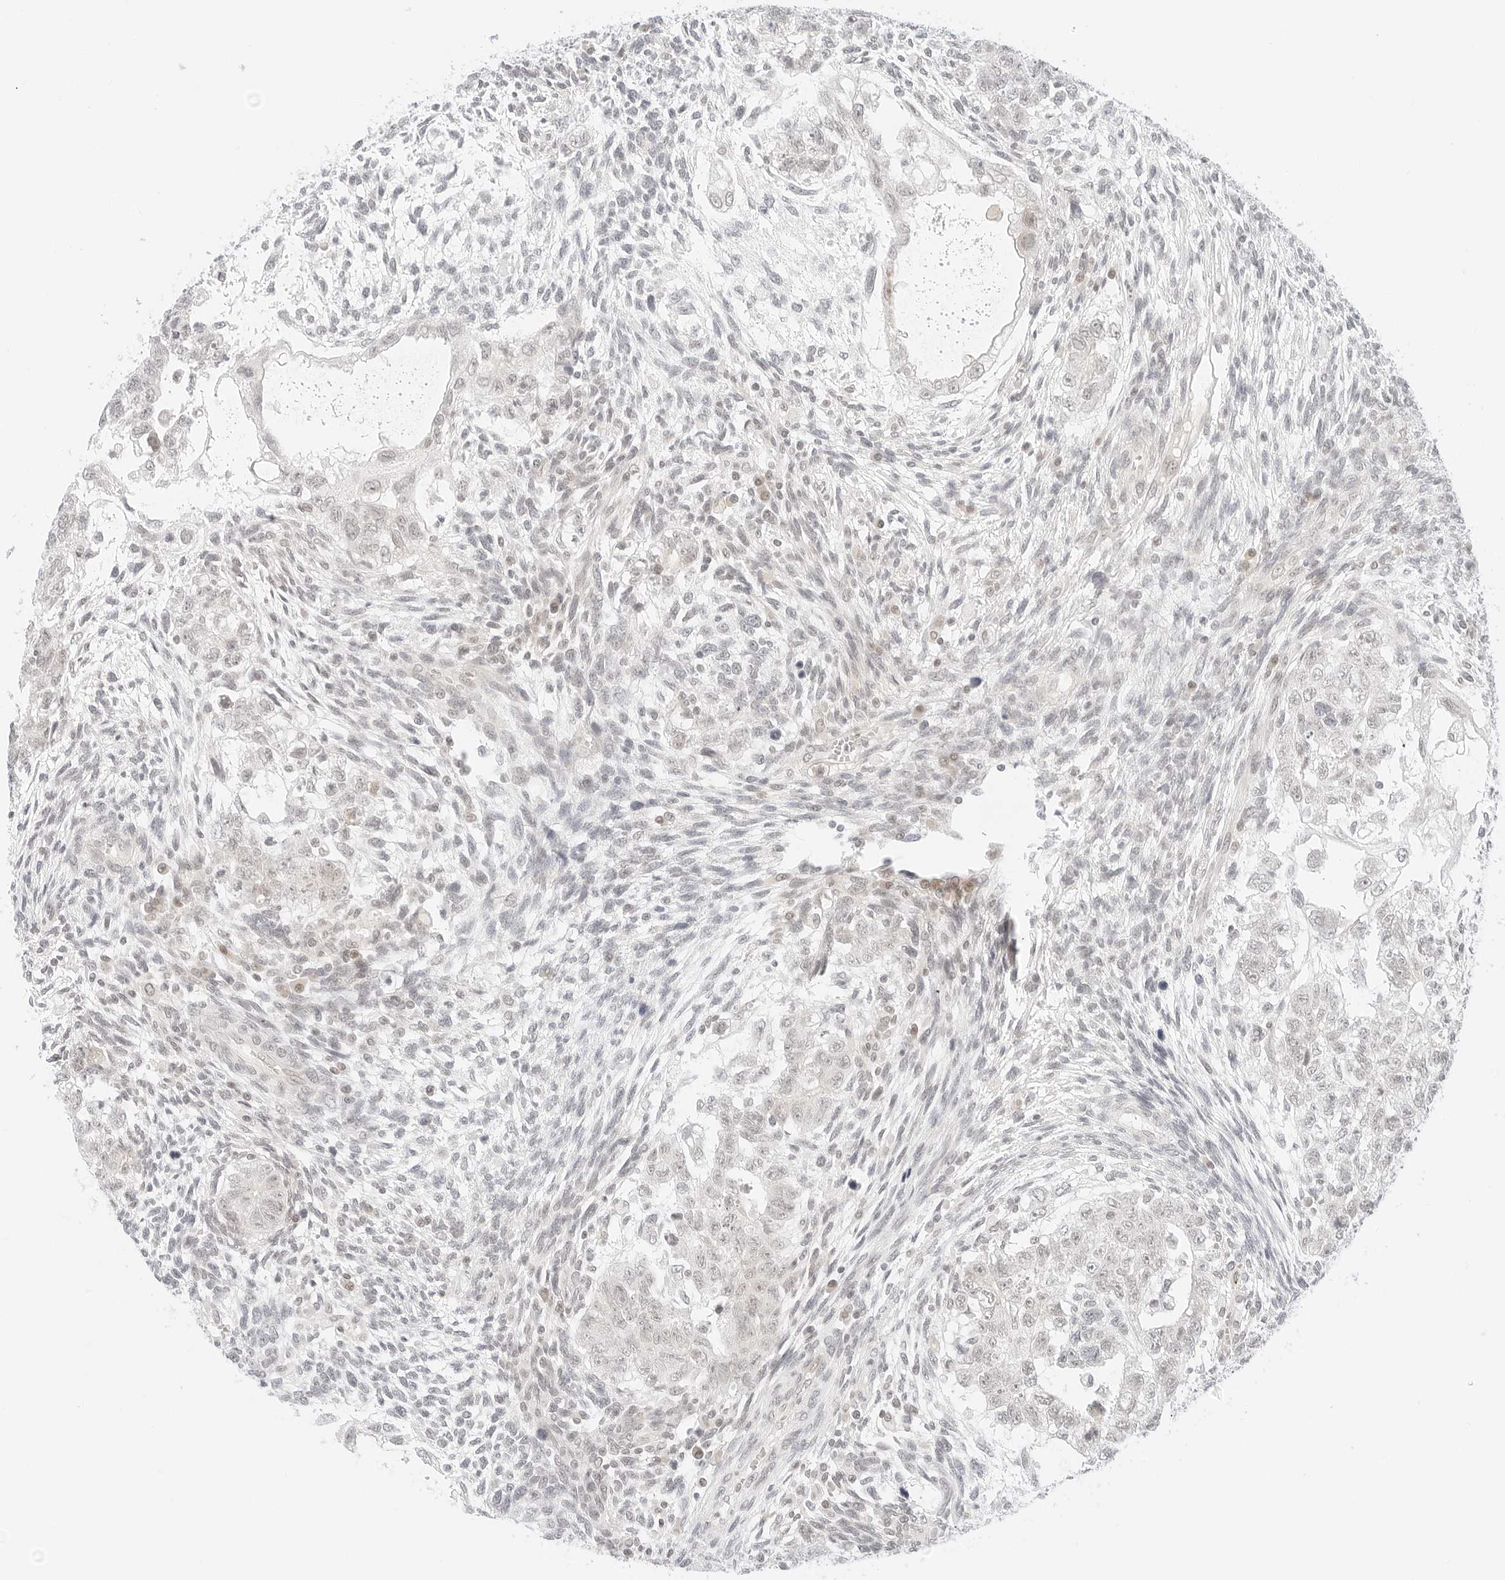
{"staining": {"intensity": "negative", "quantity": "none", "location": "none"}, "tissue": "testis cancer", "cell_type": "Tumor cells", "image_type": "cancer", "snomed": [{"axis": "morphology", "description": "Carcinoma, Embryonal, NOS"}, {"axis": "topography", "description": "Testis"}], "caption": "Protein analysis of testis cancer reveals no significant positivity in tumor cells.", "gene": "POLR3C", "patient": {"sex": "male", "age": 37}}